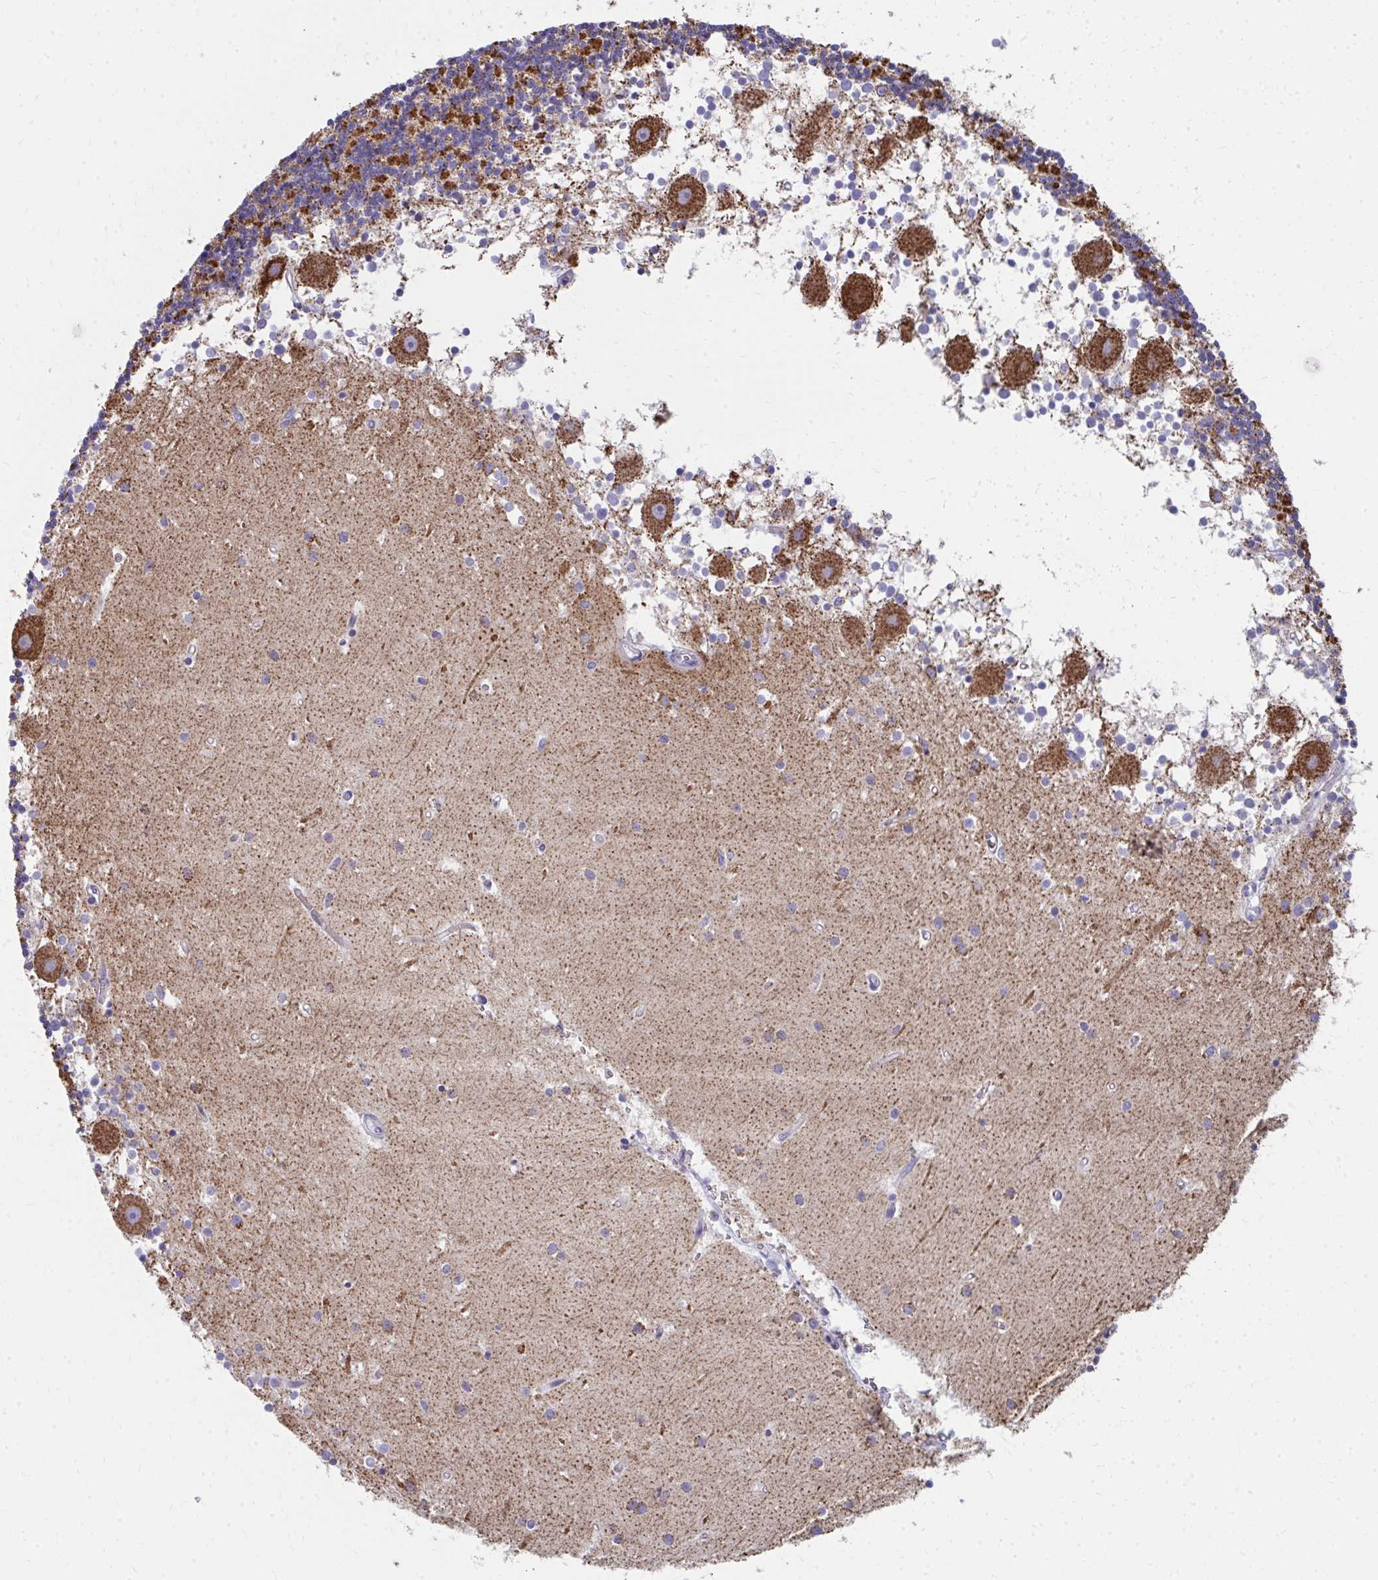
{"staining": {"intensity": "strong", "quantity": "25%-75%", "location": "cytoplasmic/membranous"}, "tissue": "cerebellum", "cell_type": "Cells in granular layer", "image_type": "normal", "snomed": [{"axis": "morphology", "description": "Normal tissue, NOS"}, {"axis": "topography", "description": "Cerebellum"}], "caption": "Cerebellum stained with immunohistochemistry exhibits strong cytoplasmic/membranous expression in approximately 25%-75% of cells in granular layer. The staining is performed using DAB (3,3'-diaminobenzidine) brown chromogen to label protein expression. The nuclei are counter-stained blue using hematoxylin.", "gene": "IL37", "patient": {"sex": "male", "age": 54}}